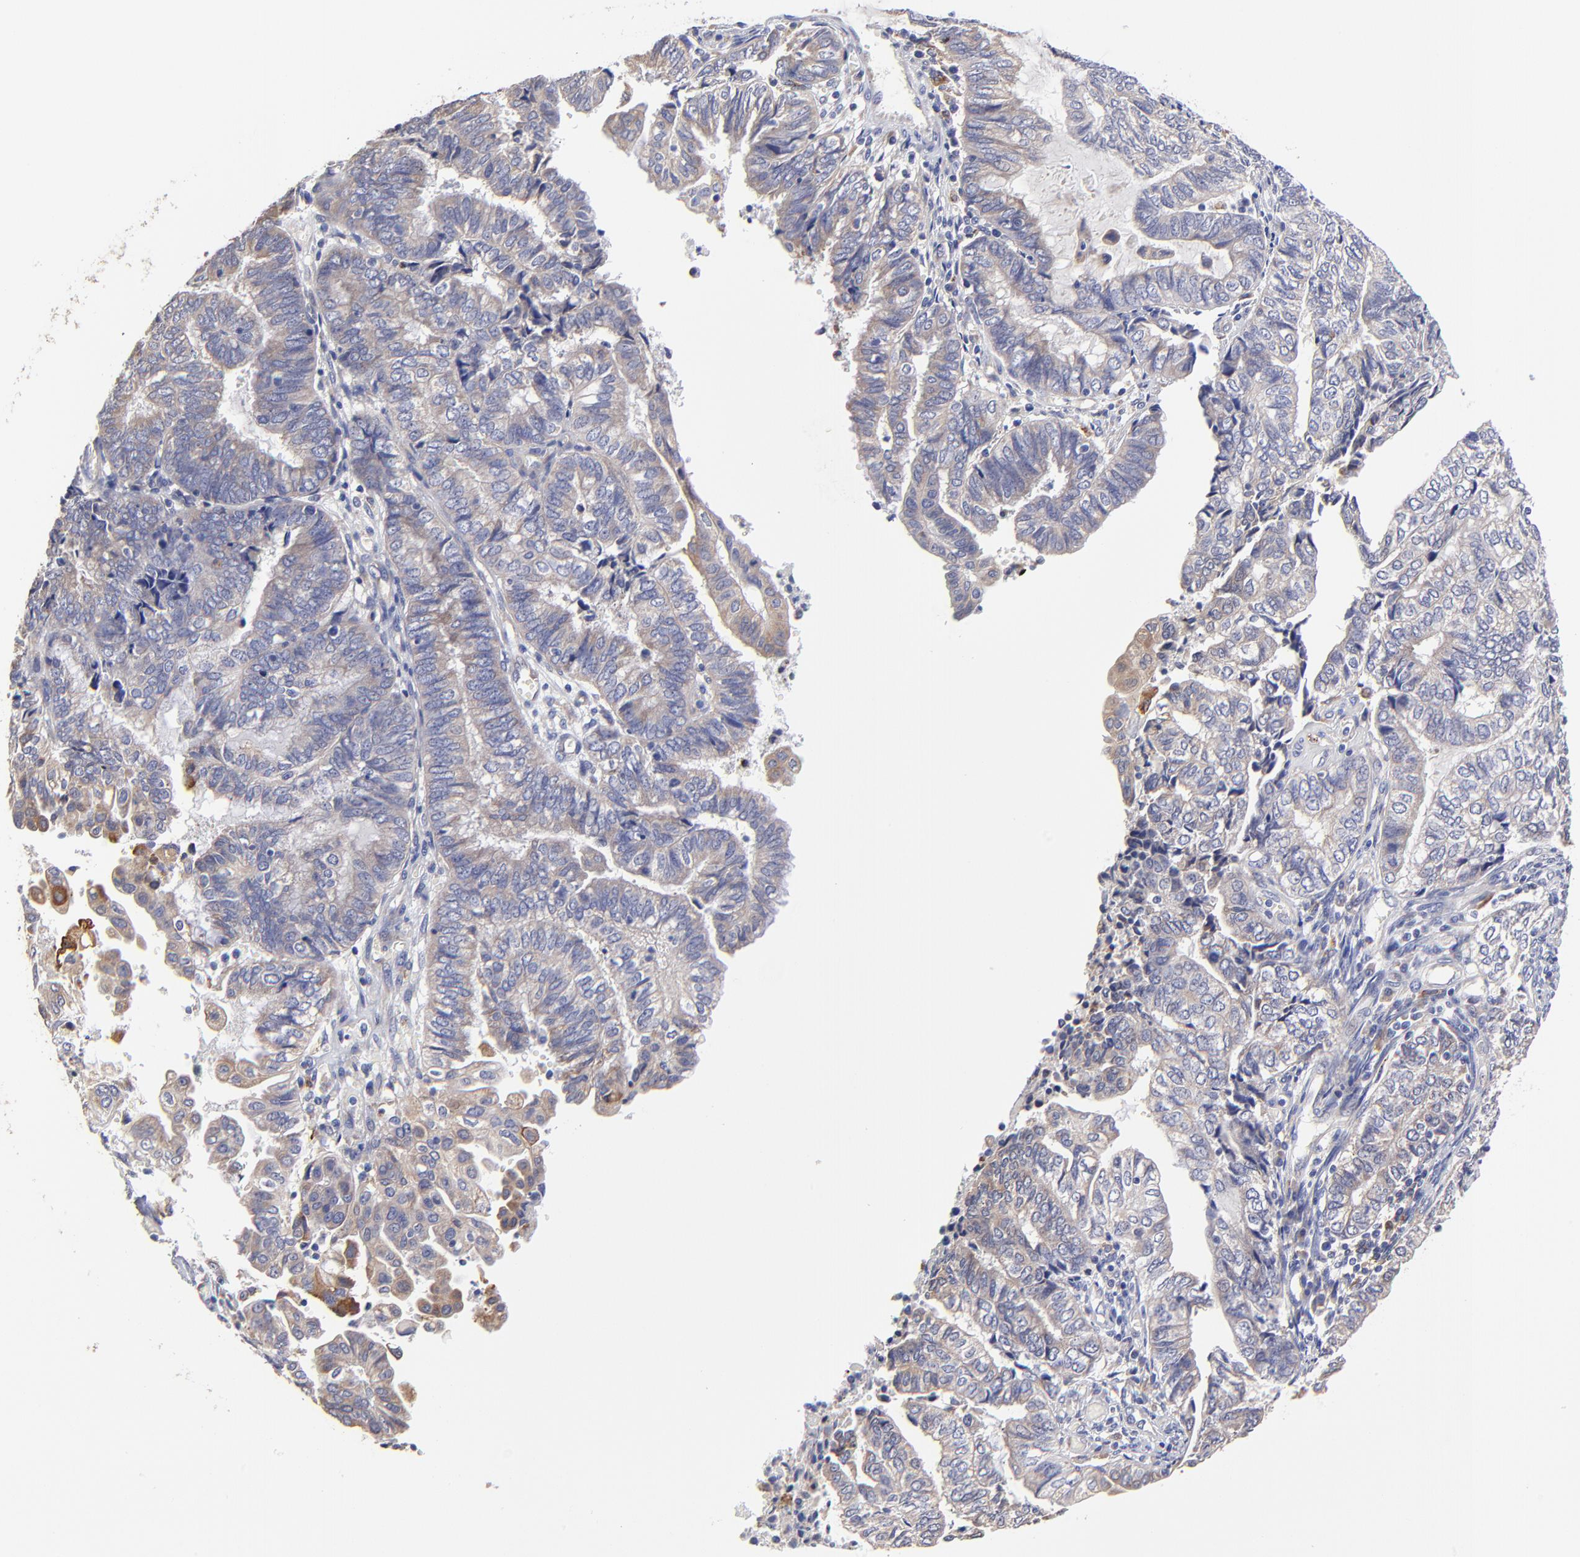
{"staining": {"intensity": "weak", "quantity": "25%-75%", "location": "cytoplasmic/membranous"}, "tissue": "endometrial cancer", "cell_type": "Tumor cells", "image_type": "cancer", "snomed": [{"axis": "morphology", "description": "Adenocarcinoma, NOS"}, {"axis": "topography", "description": "Uterus"}, {"axis": "topography", "description": "Endometrium"}], "caption": "Immunohistochemistry (IHC) of human endometrial adenocarcinoma exhibits low levels of weak cytoplasmic/membranous positivity in approximately 25%-75% of tumor cells.", "gene": "GCSAM", "patient": {"sex": "female", "age": 70}}